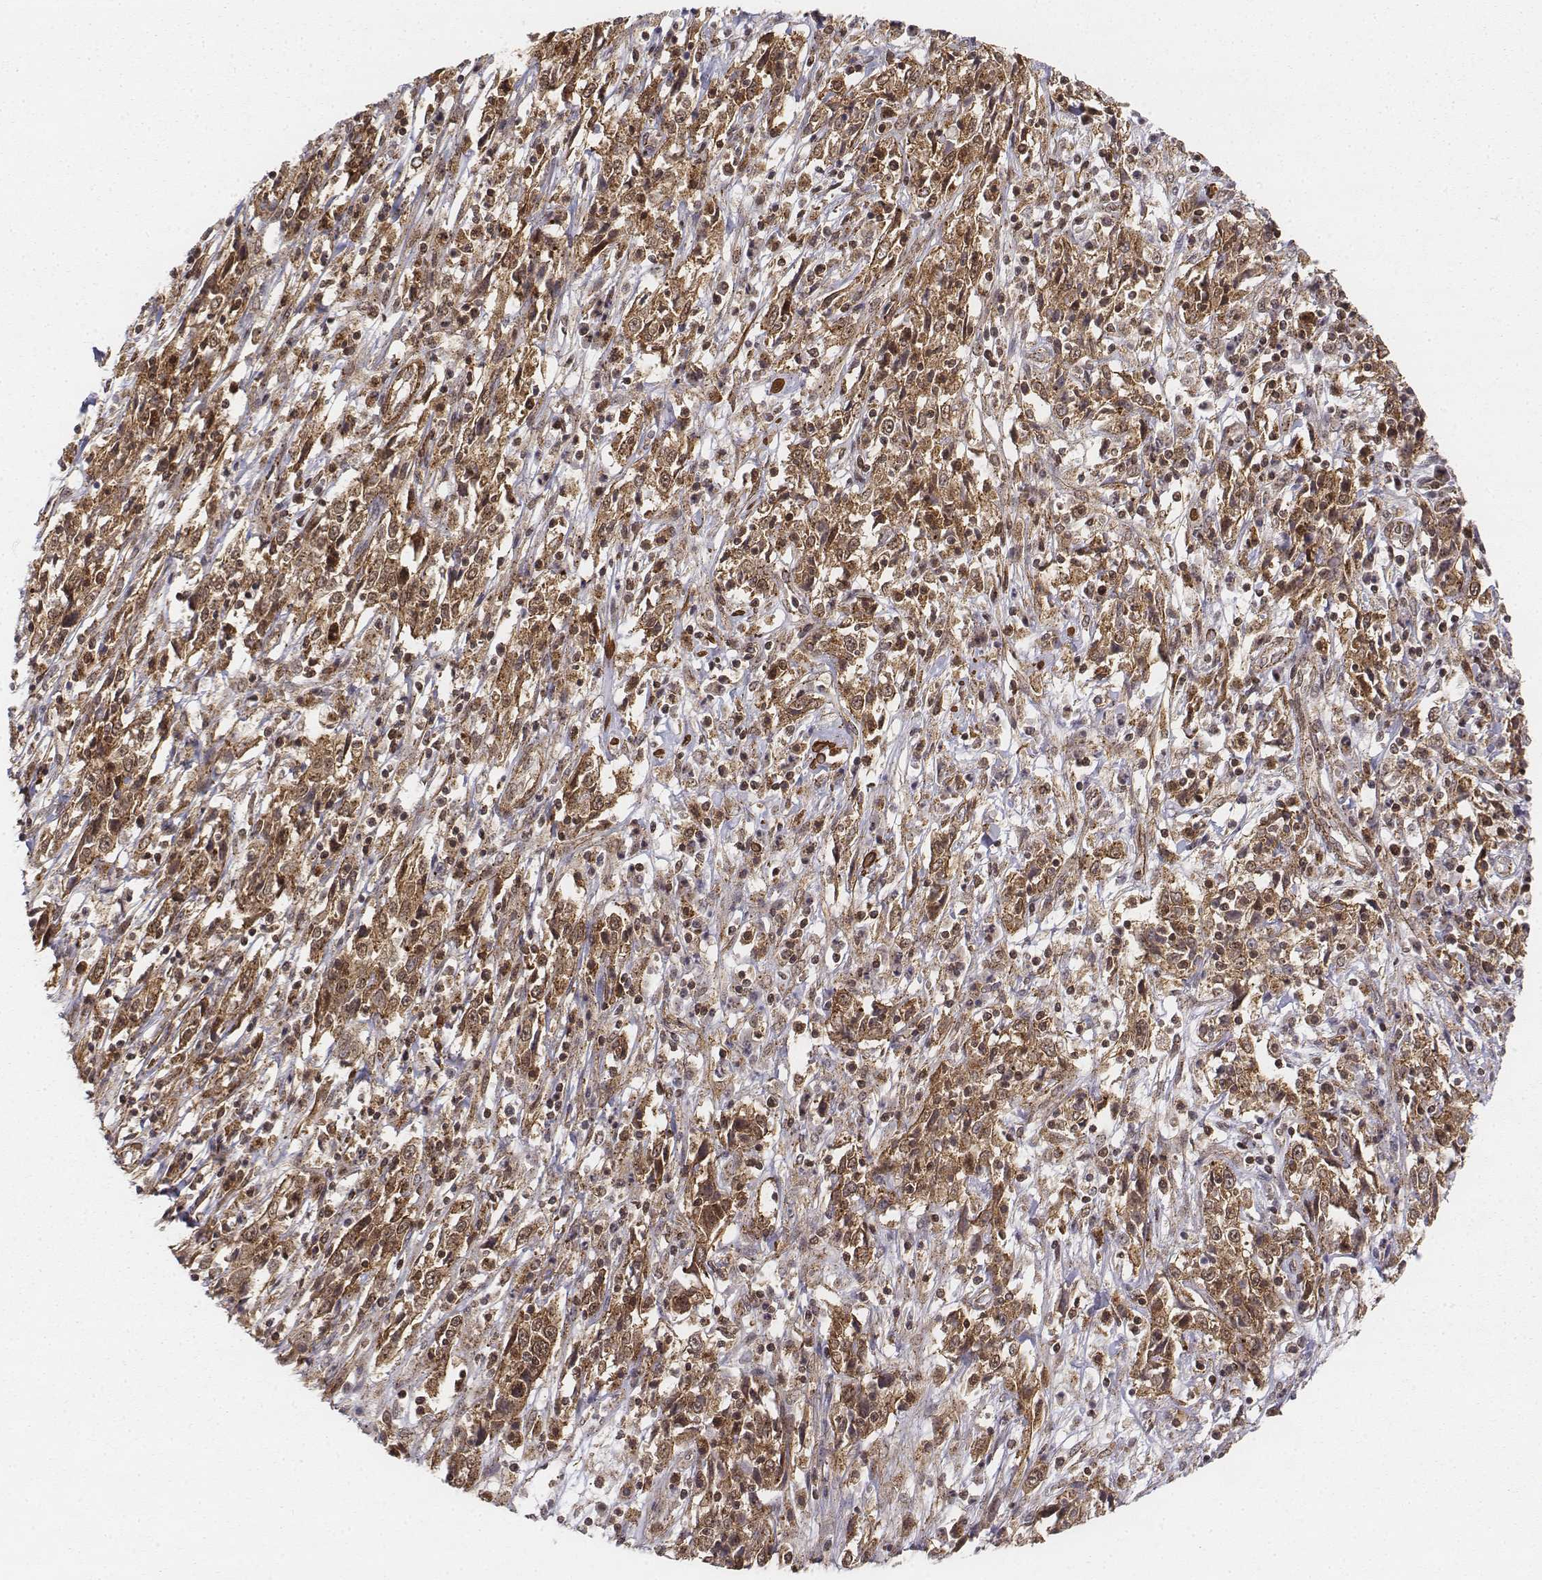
{"staining": {"intensity": "moderate", "quantity": ">75%", "location": "cytoplasmic/membranous,nuclear"}, "tissue": "cervical cancer", "cell_type": "Tumor cells", "image_type": "cancer", "snomed": [{"axis": "morphology", "description": "Adenocarcinoma, NOS"}, {"axis": "topography", "description": "Cervix"}], "caption": "An immunohistochemistry micrograph of tumor tissue is shown. Protein staining in brown highlights moderate cytoplasmic/membranous and nuclear positivity in cervical cancer within tumor cells.", "gene": "ZFYVE19", "patient": {"sex": "female", "age": 40}}